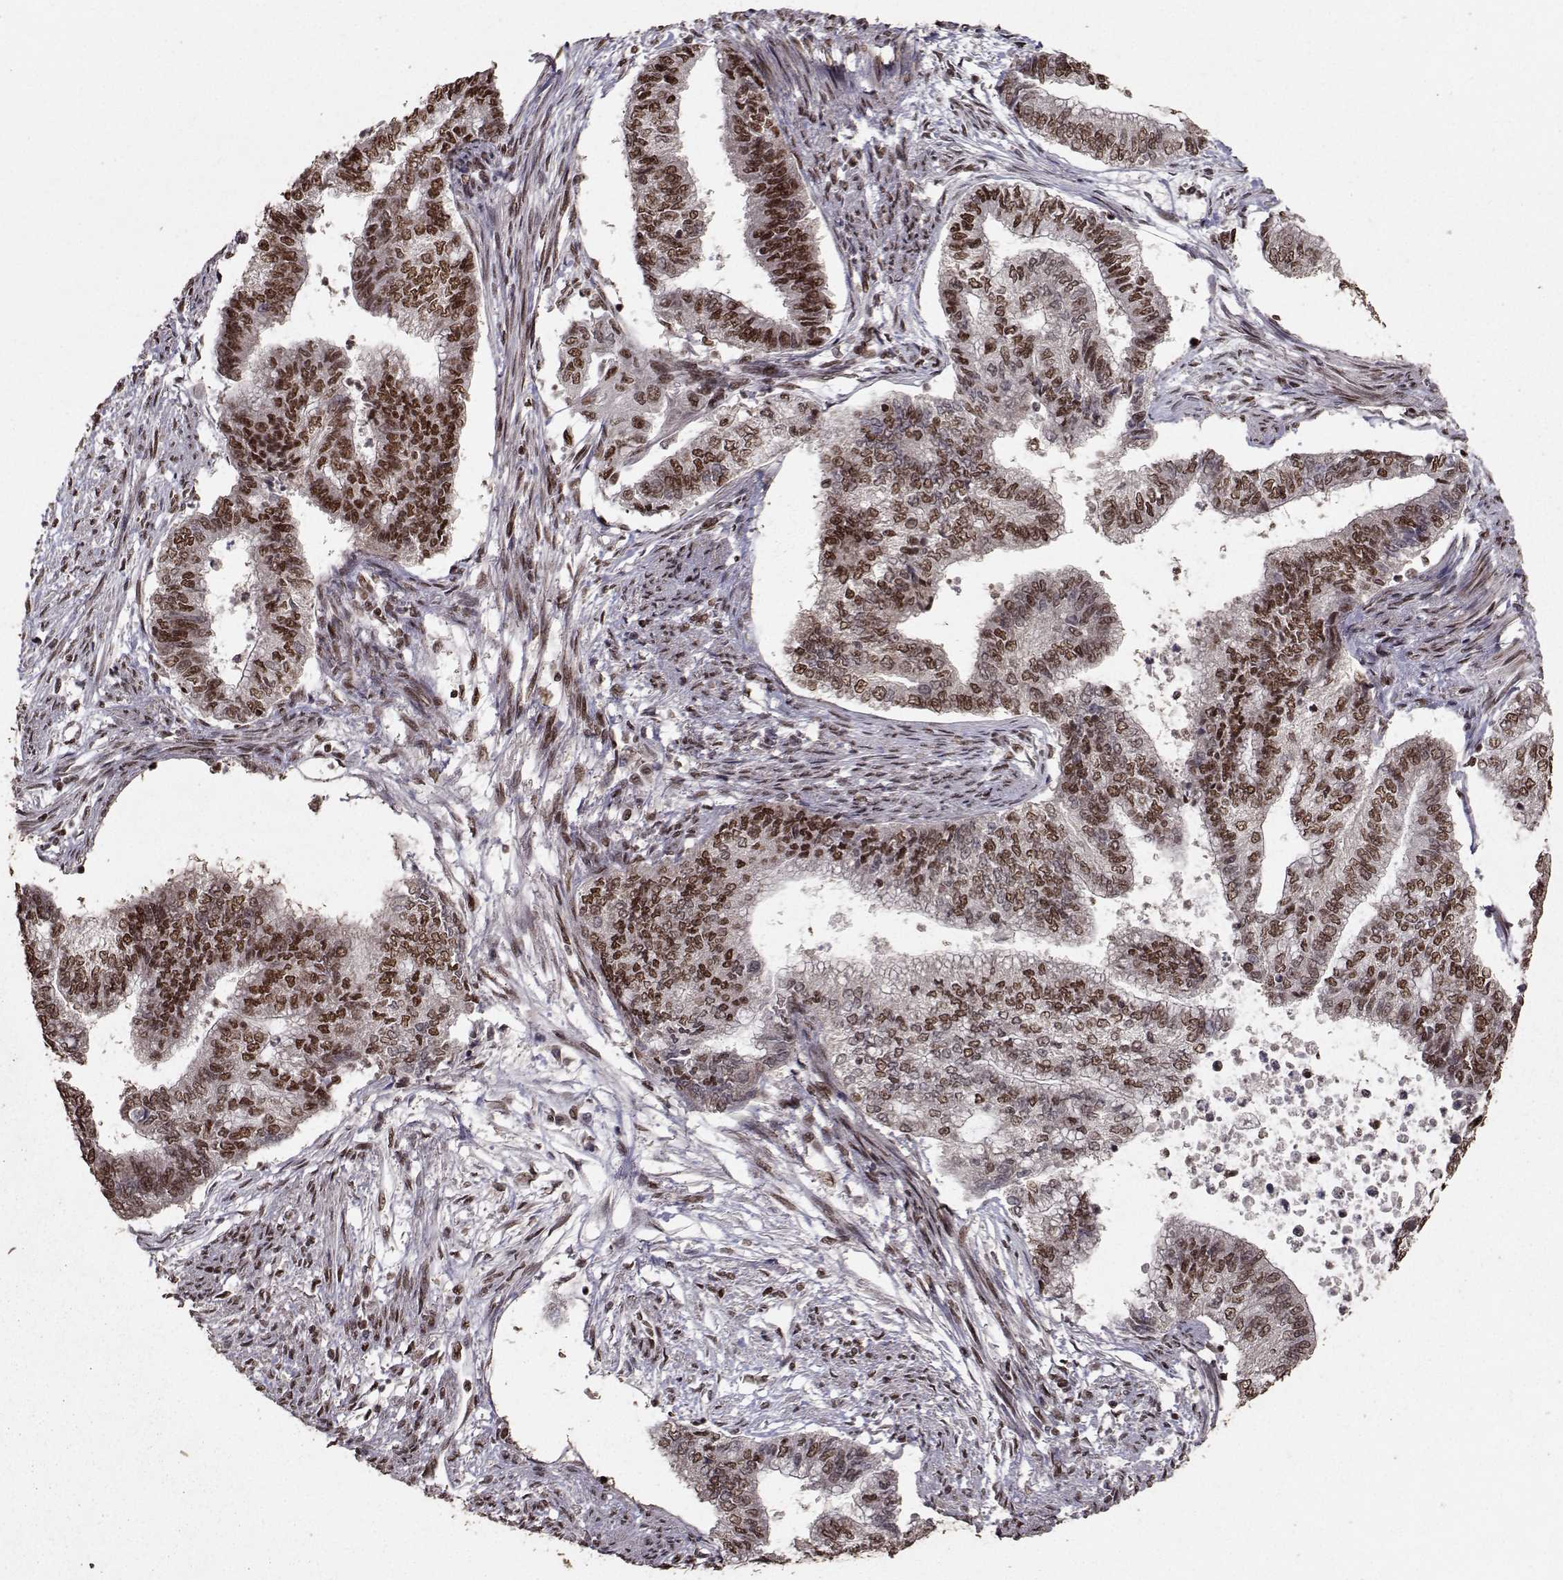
{"staining": {"intensity": "strong", "quantity": "25%-75%", "location": "nuclear"}, "tissue": "endometrial cancer", "cell_type": "Tumor cells", "image_type": "cancer", "snomed": [{"axis": "morphology", "description": "Adenocarcinoma, NOS"}, {"axis": "topography", "description": "Endometrium"}], "caption": "Protein expression analysis of adenocarcinoma (endometrial) shows strong nuclear positivity in about 25%-75% of tumor cells. The staining was performed using DAB to visualize the protein expression in brown, while the nuclei were stained in blue with hematoxylin (Magnification: 20x).", "gene": "SF1", "patient": {"sex": "female", "age": 65}}